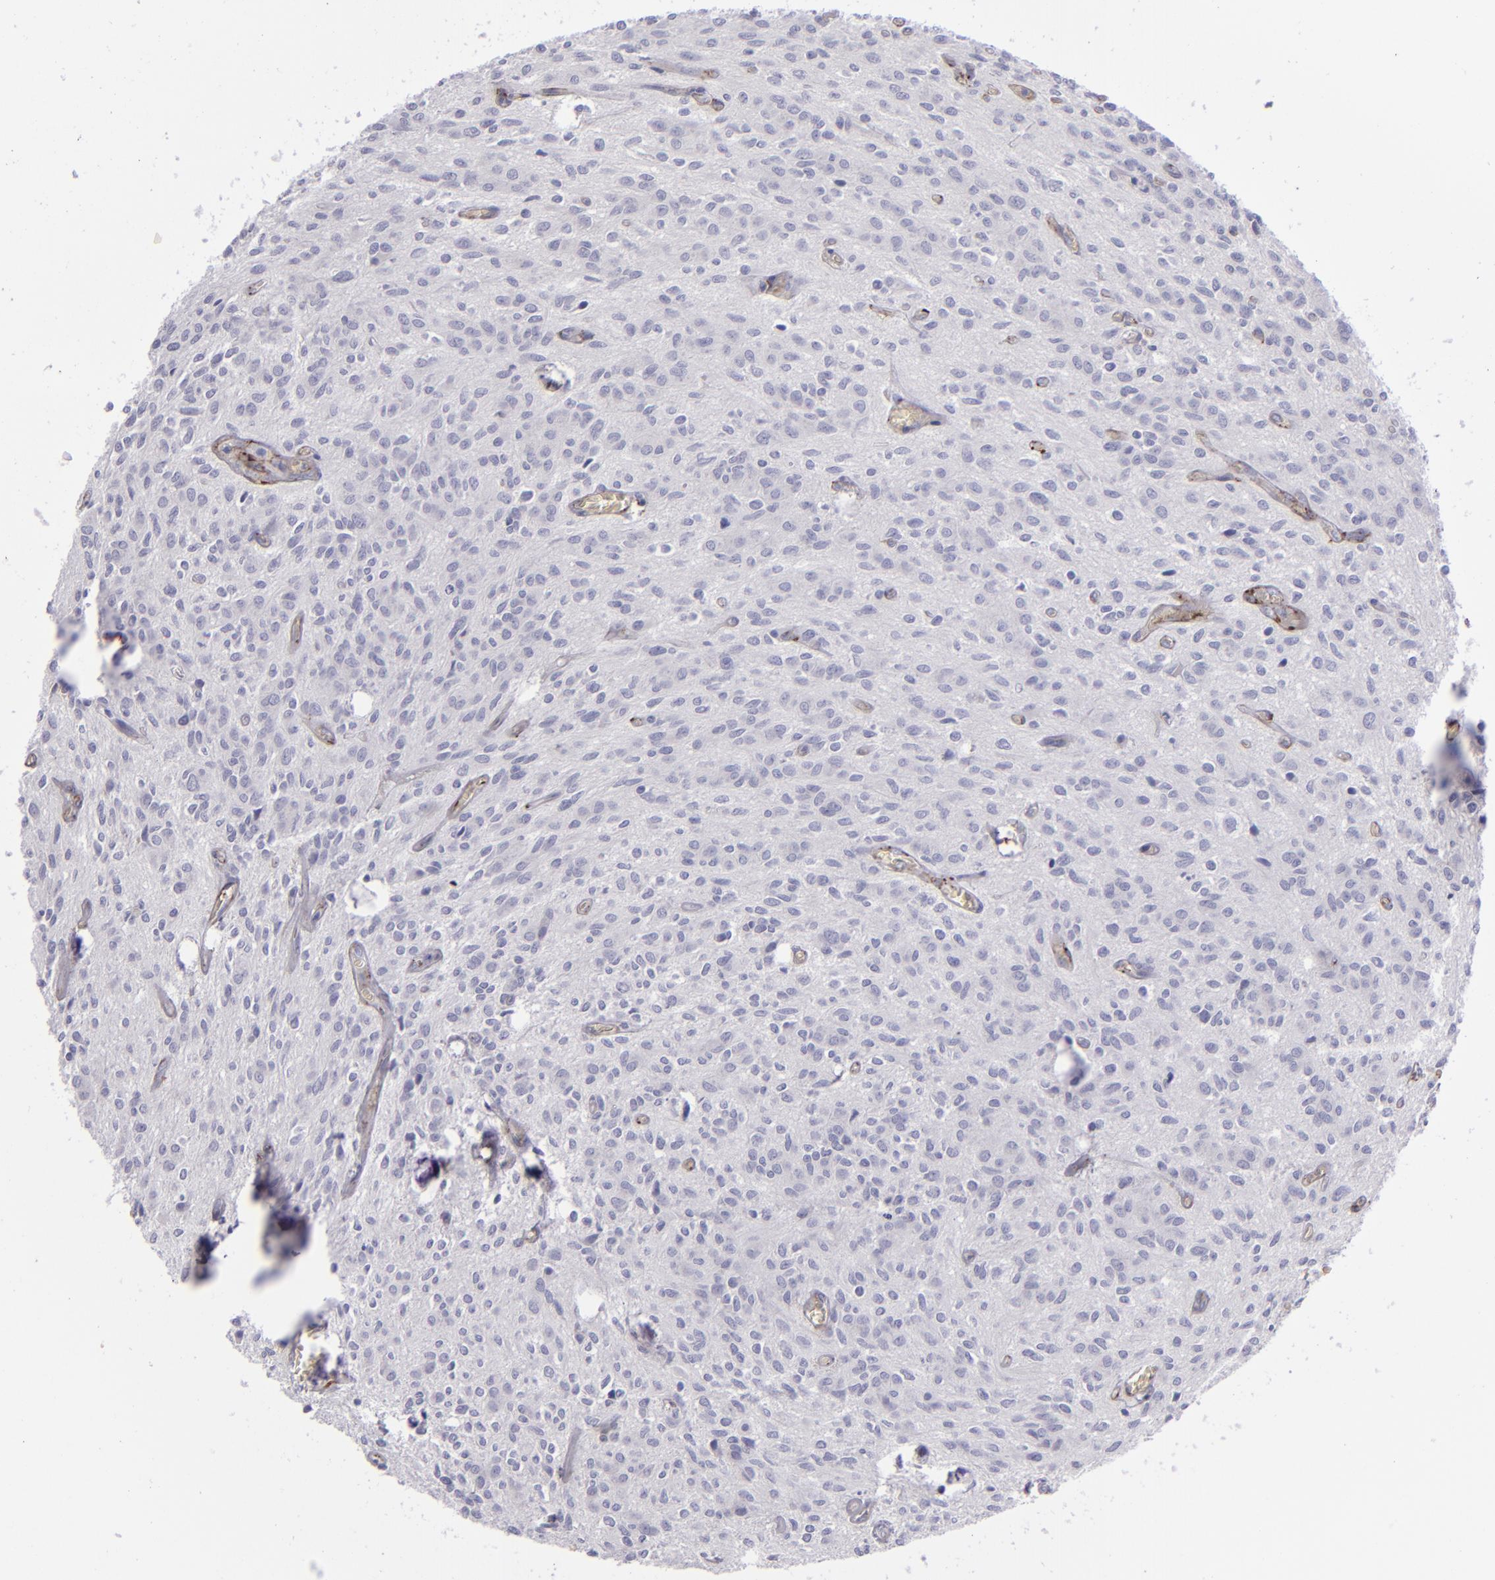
{"staining": {"intensity": "negative", "quantity": "none", "location": "none"}, "tissue": "glioma", "cell_type": "Tumor cells", "image_type": "cancer", "snomed": [{"axis": "morphology", "description": "Glioma, malignant, Low grade"}, {"axis": "topography", "description": "Brain"}], "caption": "A photomicrograph of human malignant glioma (low-grade) is negative for staining in tumor cells. Brightfield microscopy of immunohistochemistry (IHC) stained with DAB (3,3'-diaminobenzidine) (brown) and hematoxylin (blue), captured at high magnification.", "gene": "ANPEP", "patient": {"sex": "female", "age": 15}}